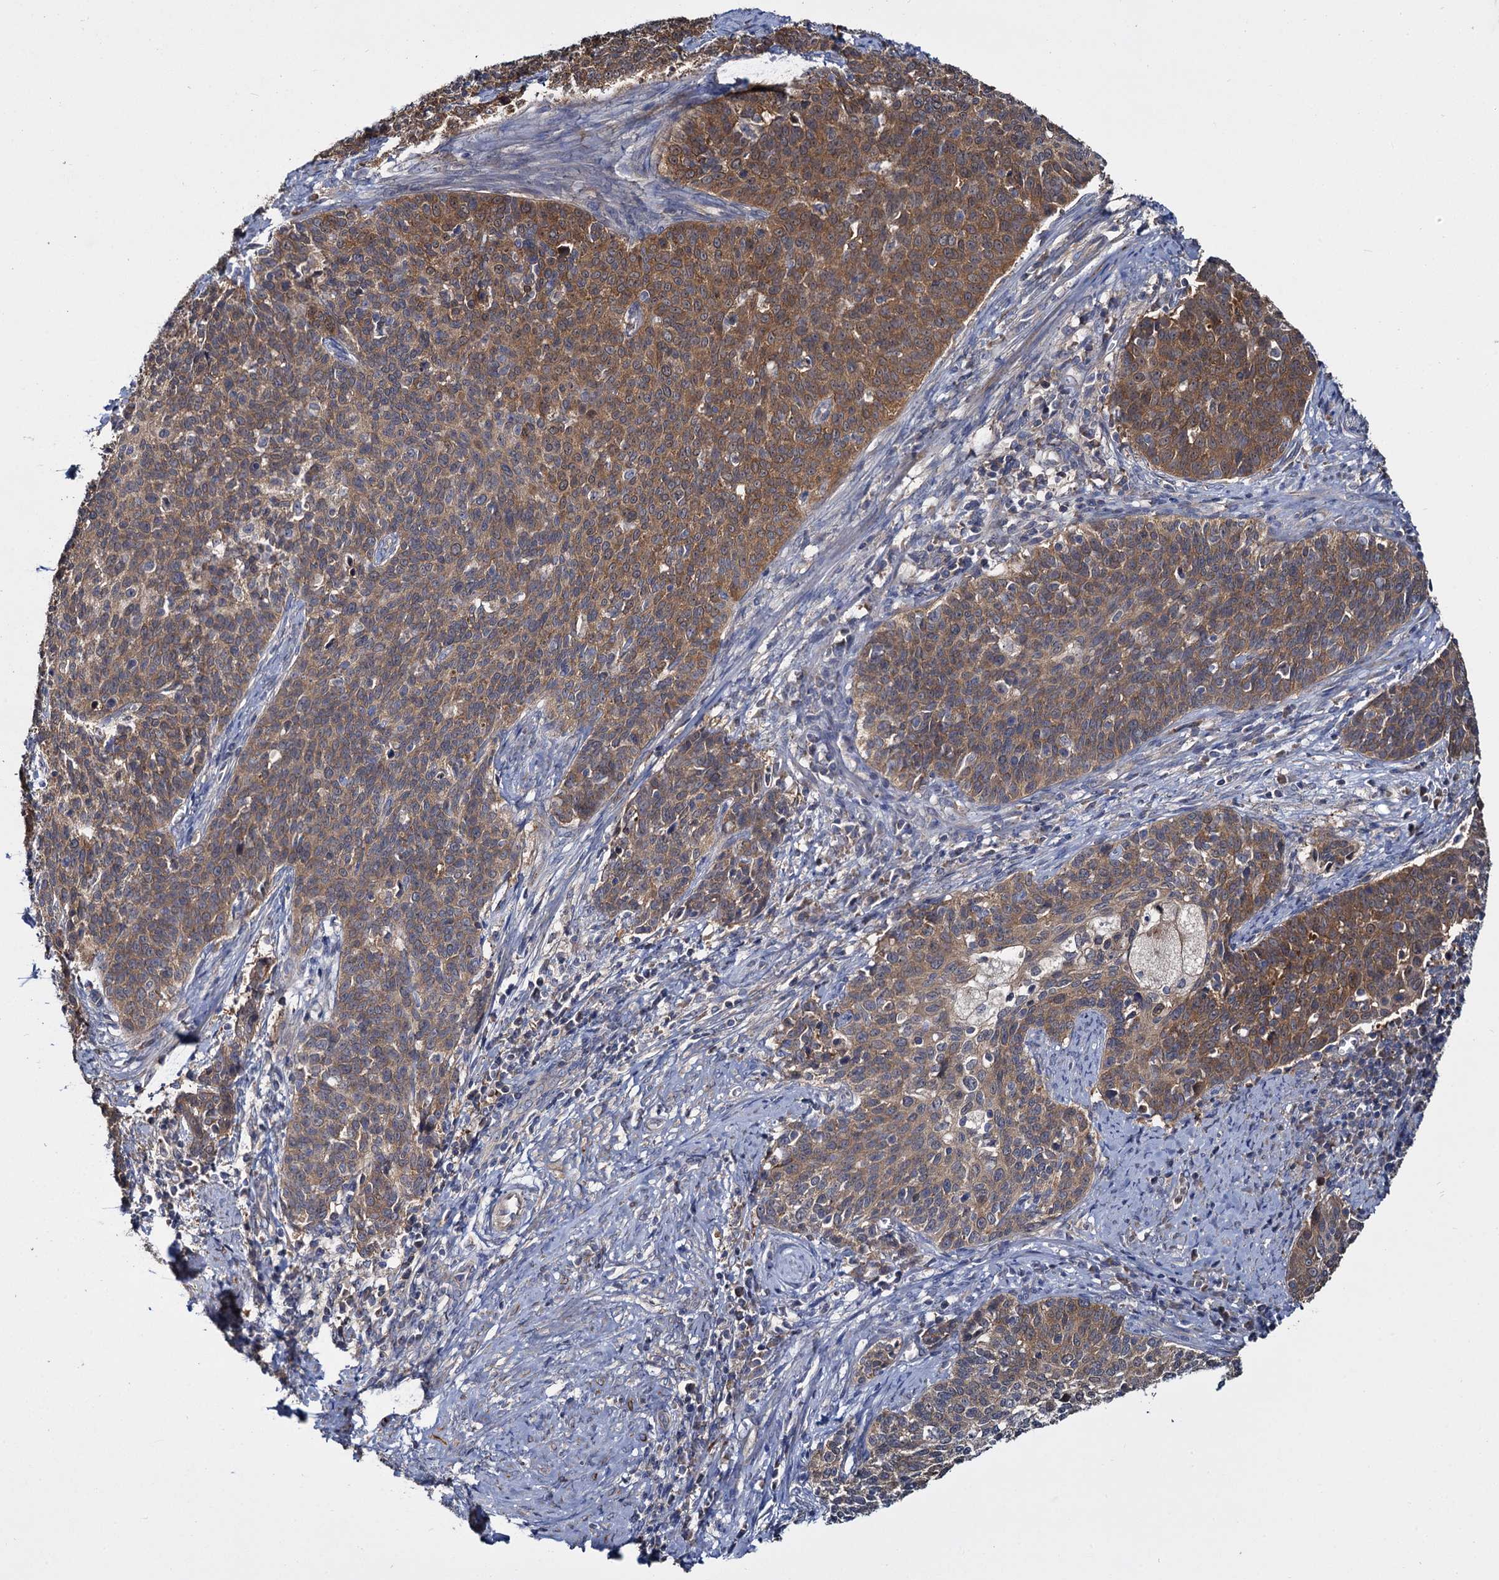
{"staining": {"intensity": "moderate", "quantity": ">75%", "location": "cytoplasmic/membranous"}, "tissue": "cervical cancer", "cell_type": "Tumor cells", "image_type": "cancer", "snomed": [{"axis": "morphology", "description": "Squamous cell carcinoma, NOS"}, {"axis": "topography", "description": "Cervix"}], "caption": "Moderate cytoplasmic/membranous positivity for a protein is present in approximately >75% of tumor cells of cervical squamous cell carcinoma using immunohistochemistry (IHC).", "gene": "CEP192", "patient": {"sex": "female", "age": 39}}